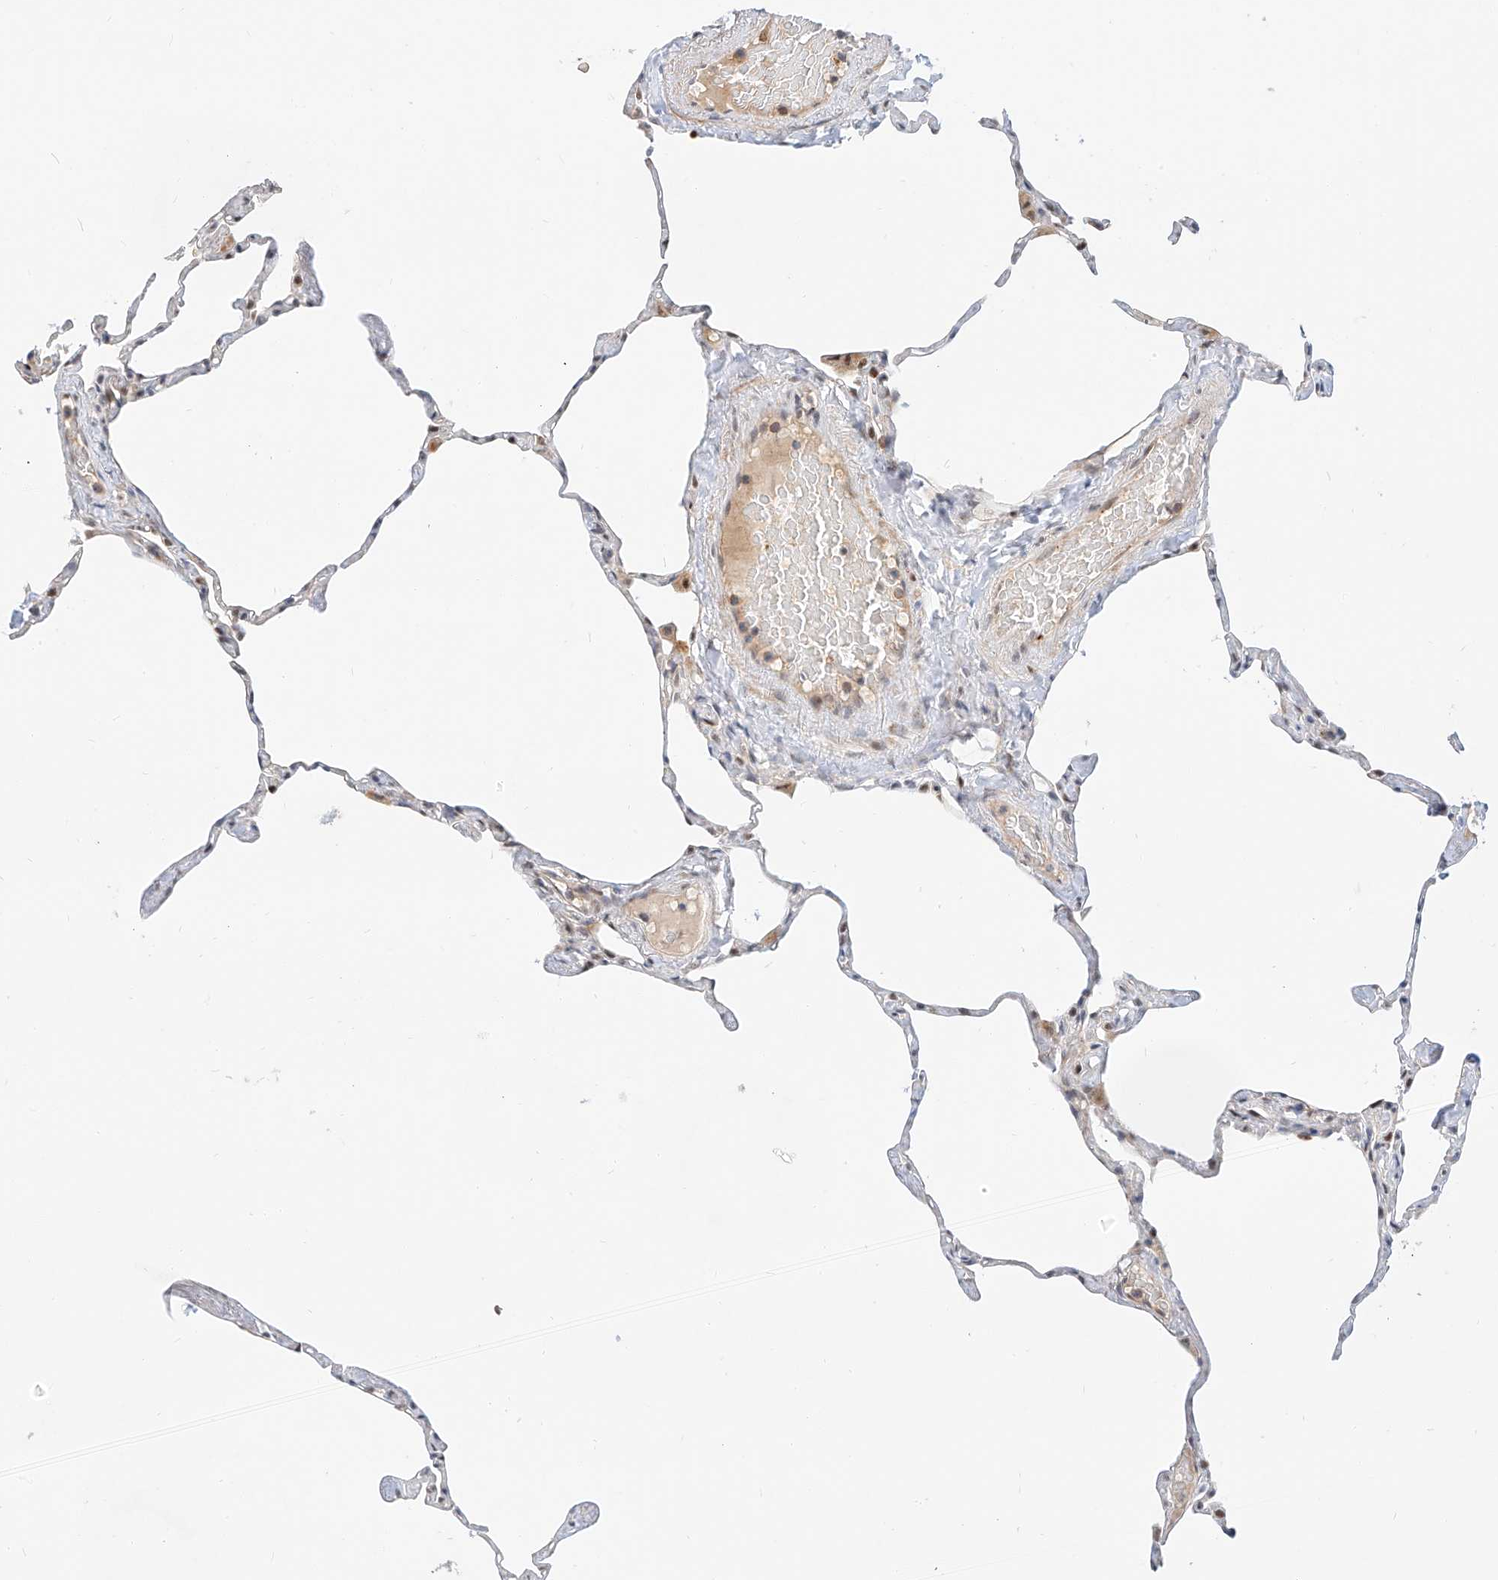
{"staining": {"intensity": "negative", "quantity": "none", "location": "none"}, "tissue": "lung", "cell_type": "Alveolar cells", "image_type": "normal", "snomed": [{"axis": "morphology", "description": "Normal tissue, NOS"}, {"axis": "topography", "description": "Lung"}], "caption": "High power microscopy image of an IHC histopathology image of unremarkable lung, revealing no significant expression in alveolar cells.", "gene": "CBX8", "patient": {"sex": "male", "age": 65}}